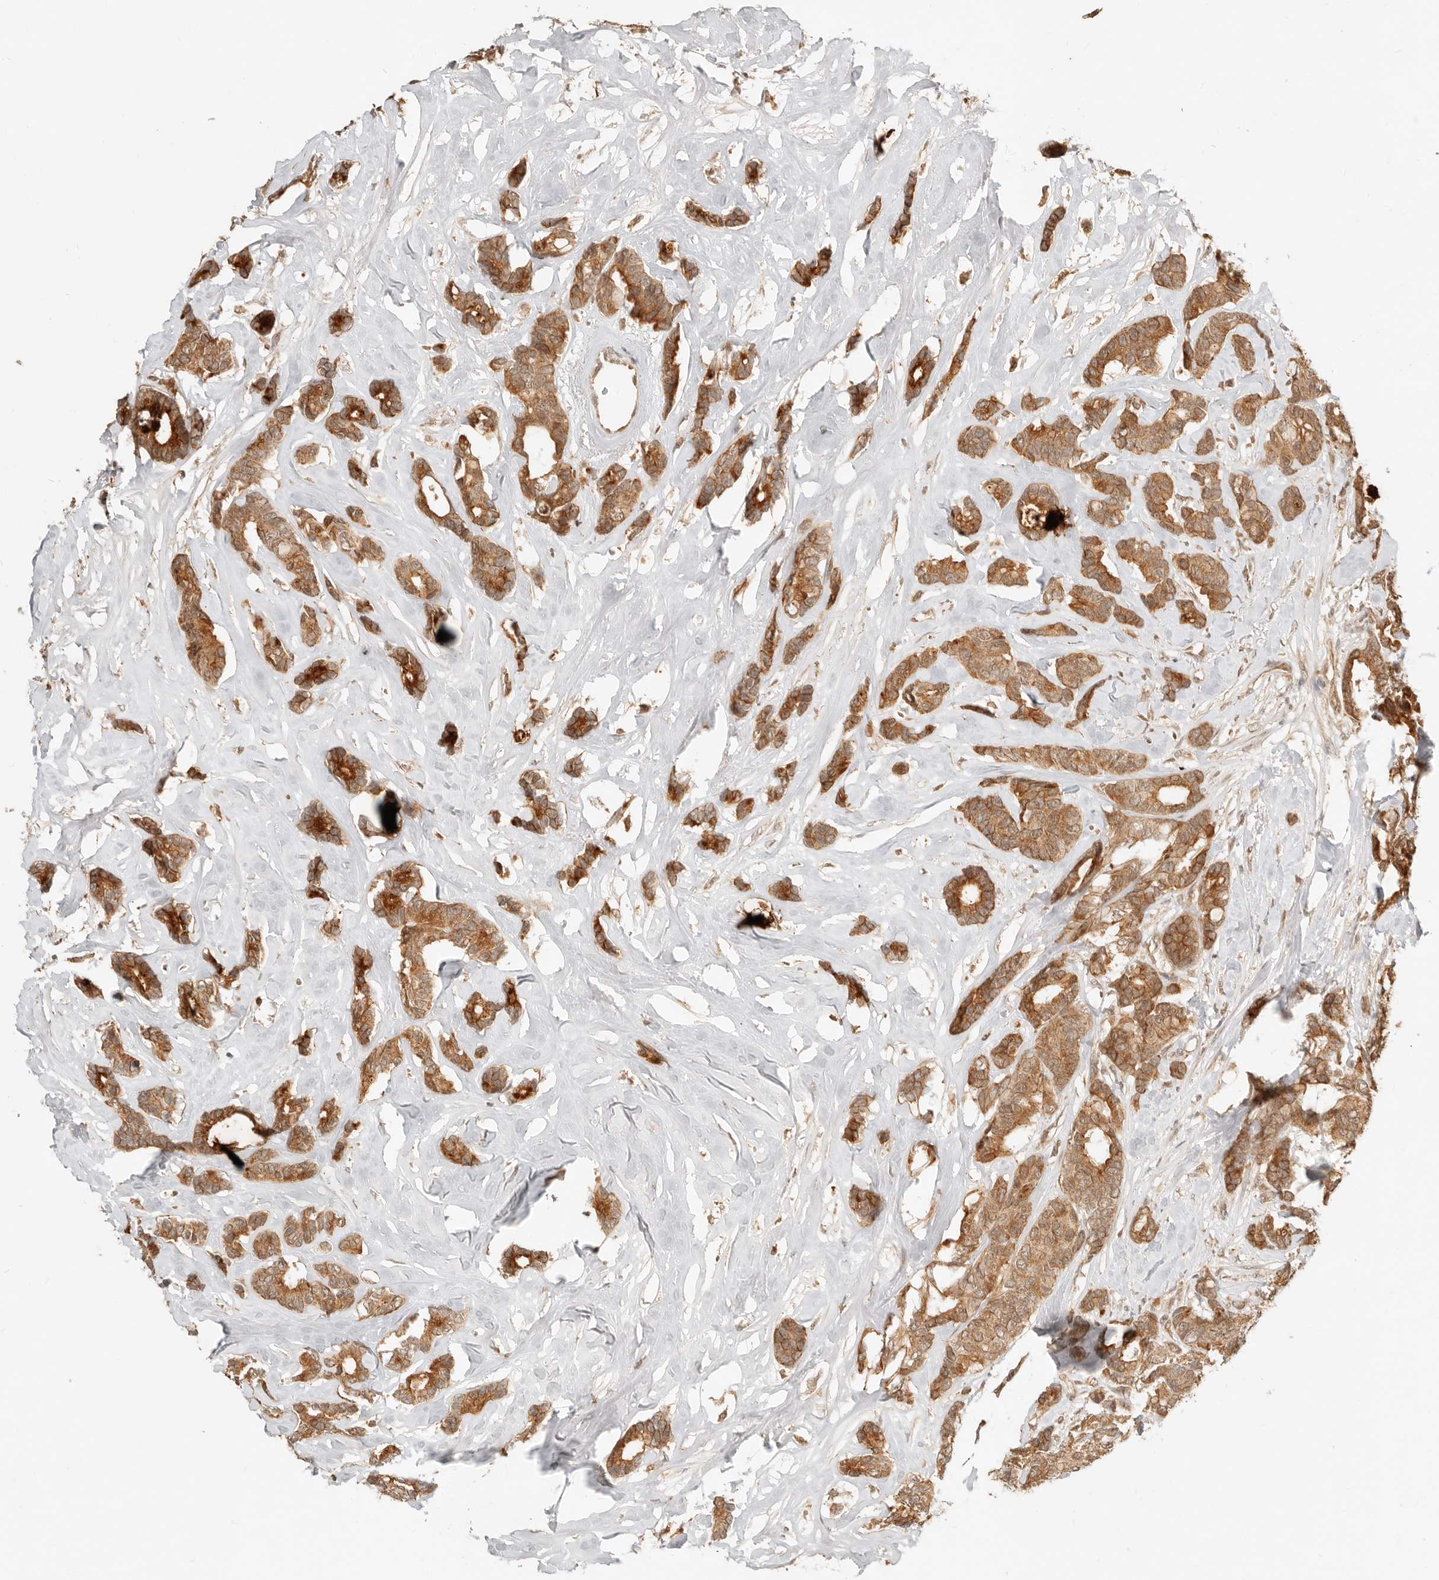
{"staining": {"intensity": "moderate", "quantity": ">75%", "location": "cytoplasmic/membranous"}, "tissue": "breast cancer", "cell_type": "Tumor cells", "image_type": "cancer", "snomed": [{"axis": "morphology", "description": "Duct carcinoma"}, {"axis": "topography", "description": "Breast"}], "caption": "About >75% of tumor cells in human breast infiltrating ductal carcinoma demonstrate moderate cytoplasmic/membranous protein expression as visualized by brown immunohistochemical staining.", "gene": "BAALC", "patient": {"sex": "female", "age": 87}}